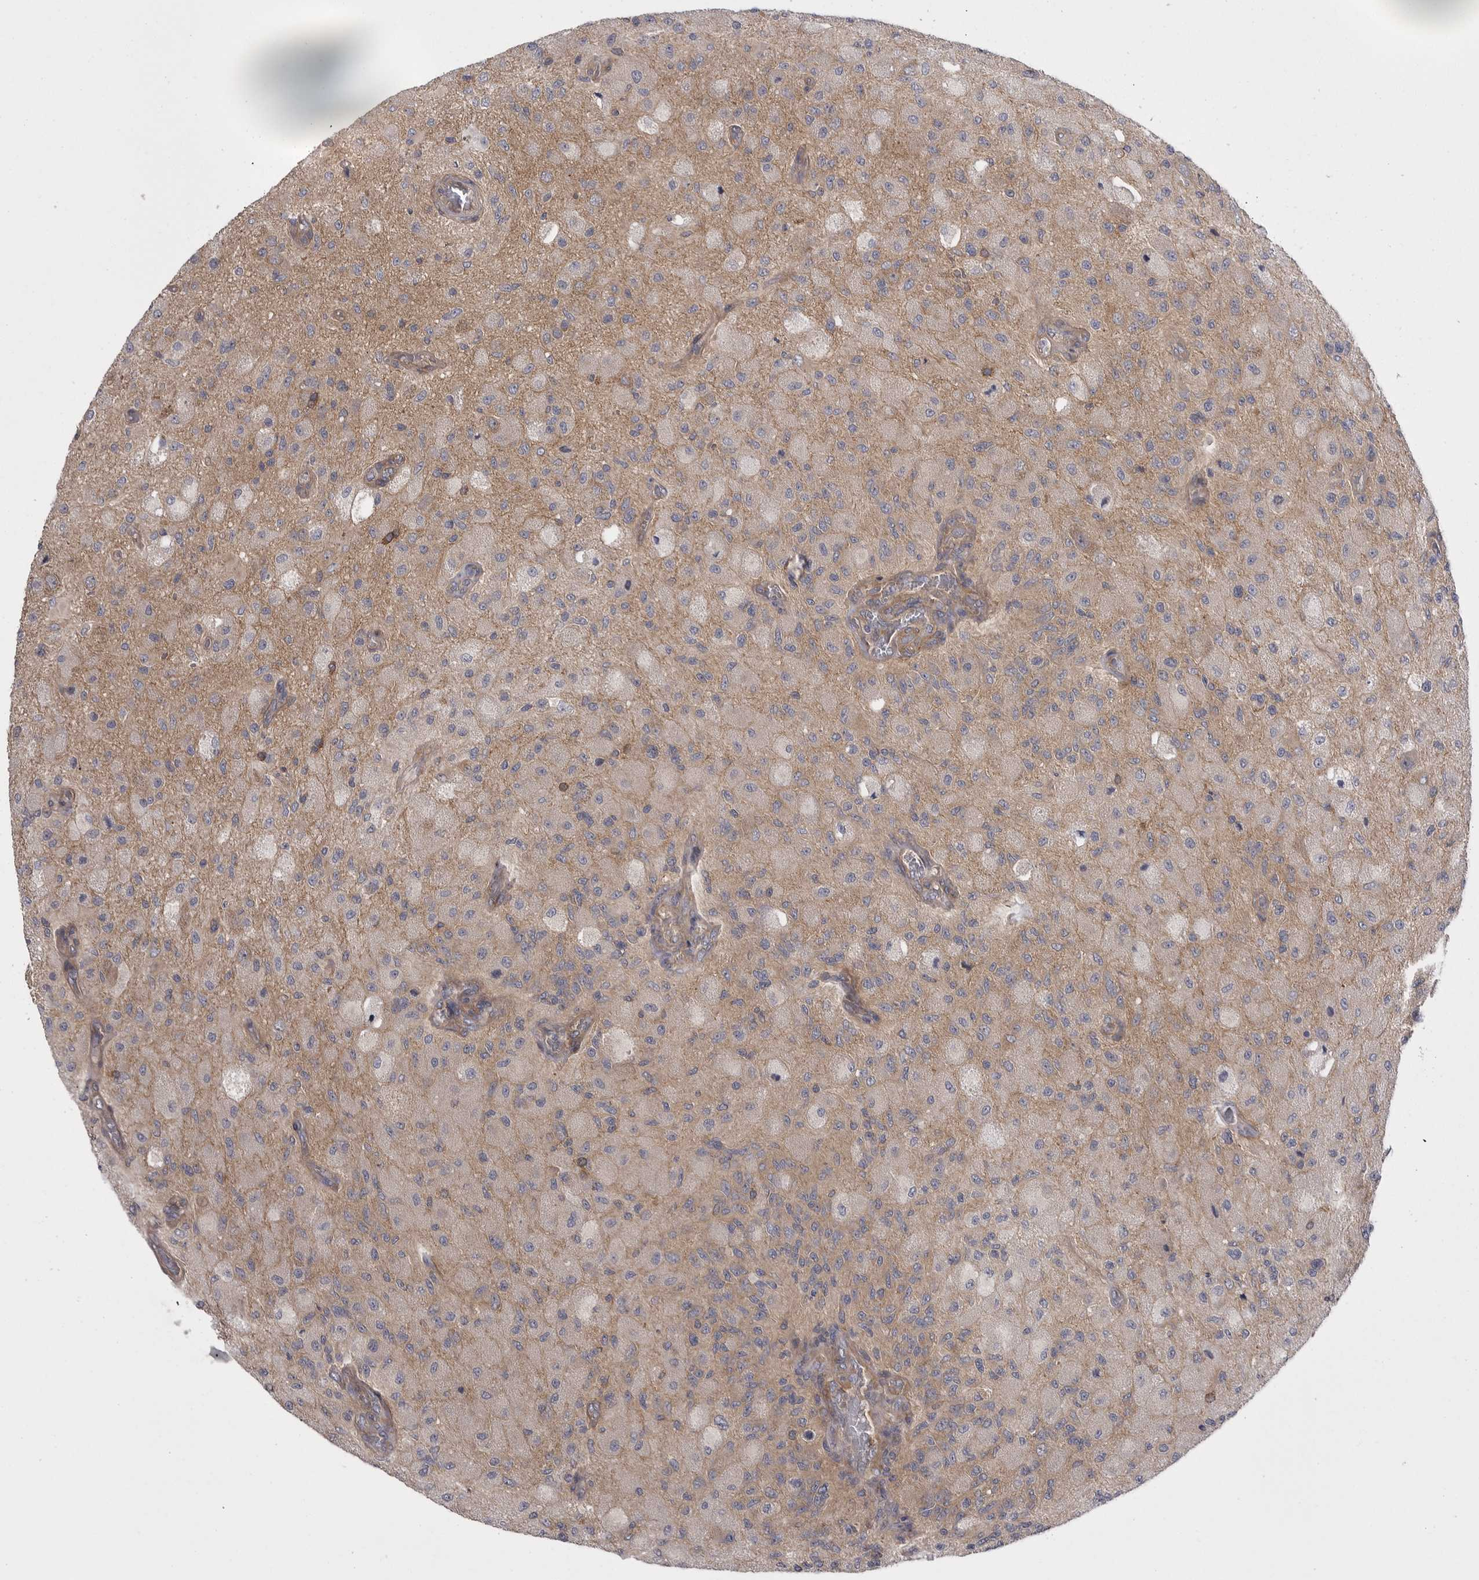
{"staining": {"intensity": "weak", "quantity": "<25%", "location": "cytoplasmic/membranous"}, "tissue": "glioma", "cell_type": "Tumor cells", "image_type": "cancer", "snomed": [{"axis": "morphology", "description": "Normal tissue, NOS"}, {"axis": "morphology", "description": "Glioma, malignant, High grade"}, {"axis": "topography", "description": "Cerebral cortex"}], "caption": "There is no significant positivity in tumor cells of glioma. The staining is performed using DAB brown chromogen with nuclei counter-stained in using hematoxylin.", "gene": "OSBPL9", "patient": {"sex": "male", "age": 77}}